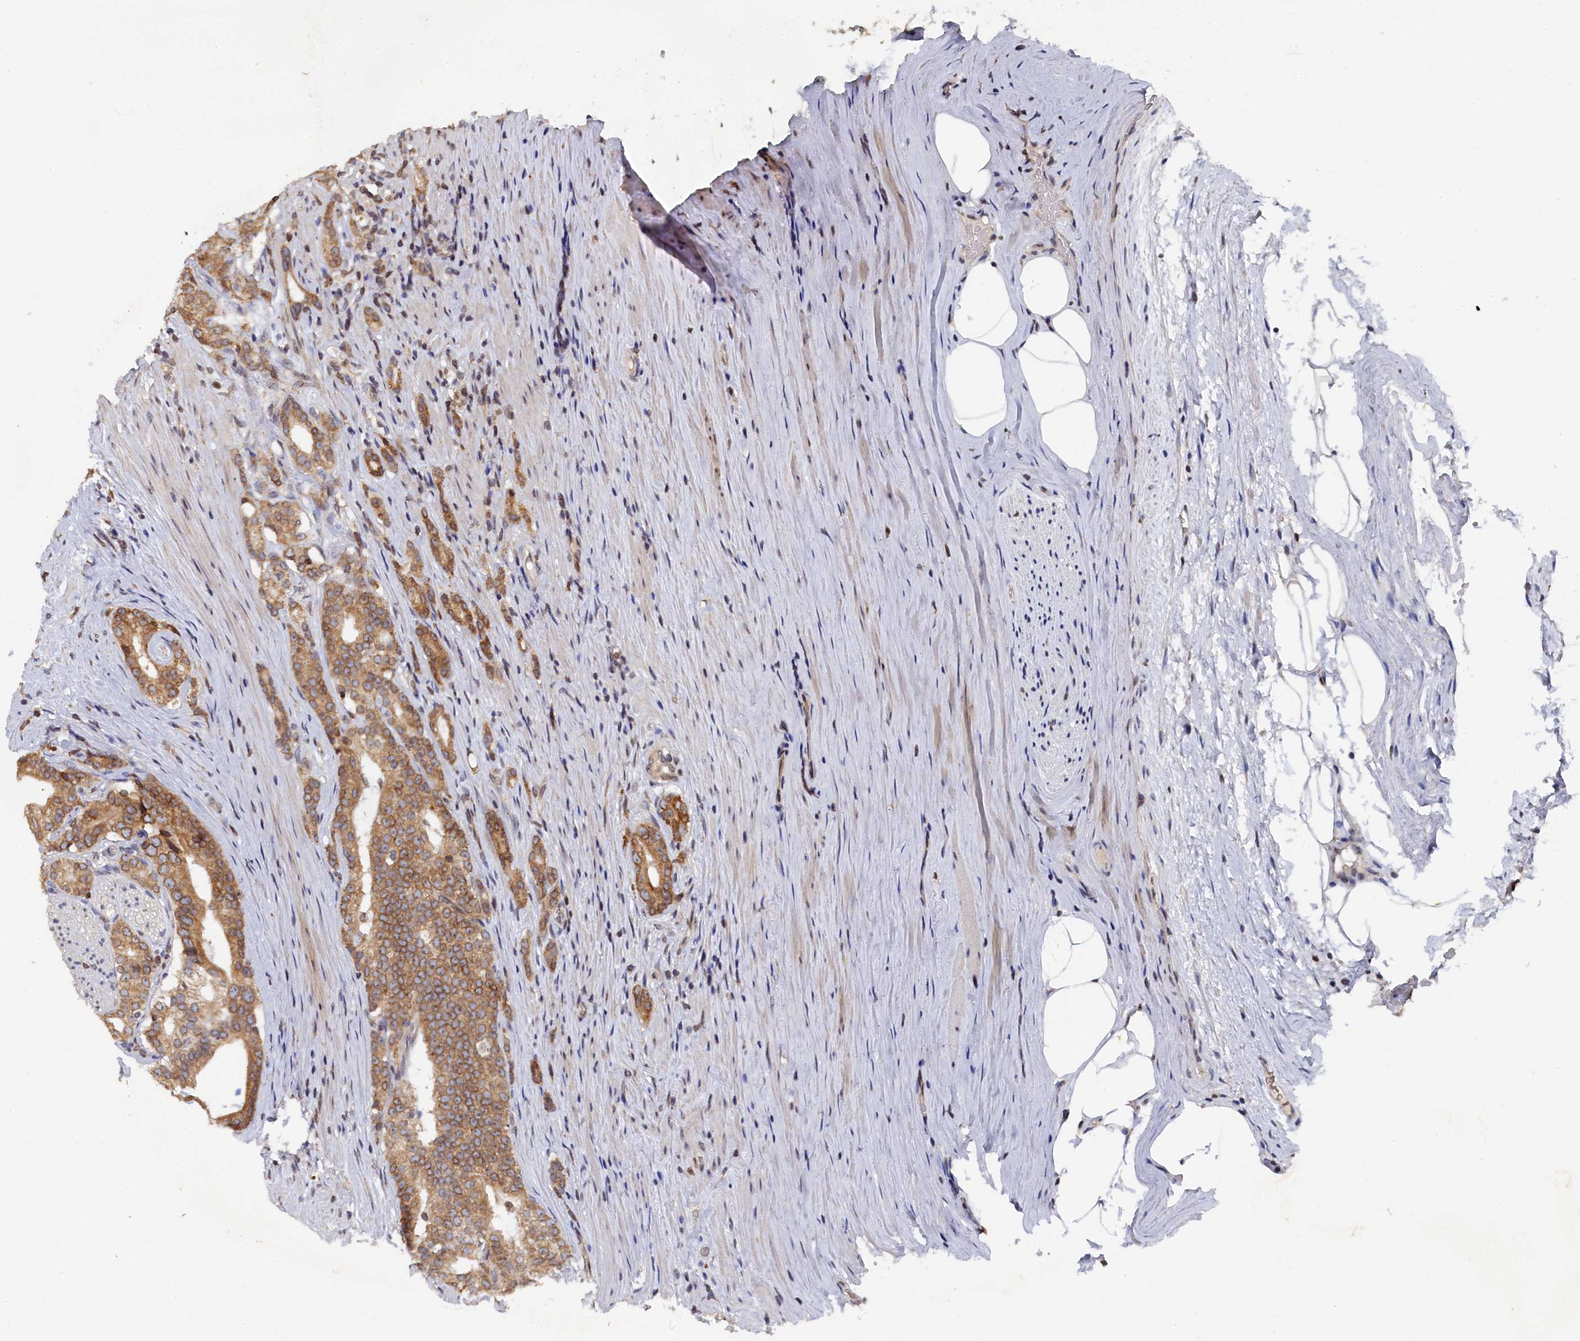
{"staining": {"intensity": "moderate", "quantity": ">75%", "location": "cytoplasmic/membranous"}, "tissue": "prostate cancer", "cell_type": "Tumor cells", "image_type": "cancer", "snomed": [{"axis": "morphology", "description": "Adenocarcinoma, Low grade"}, {"axis": "topography", "description": "Prostate"}], "caption": "Immunohistochemistry (DAB) staining of human adenocarcinoma (low-grade) (prostate) exhibits moderate cytoplasmic/membranous protein staining in approximately >75% of tumor cells.", "gene": "ANKEF1", "patient": {"sex": "male", "age": 71}}